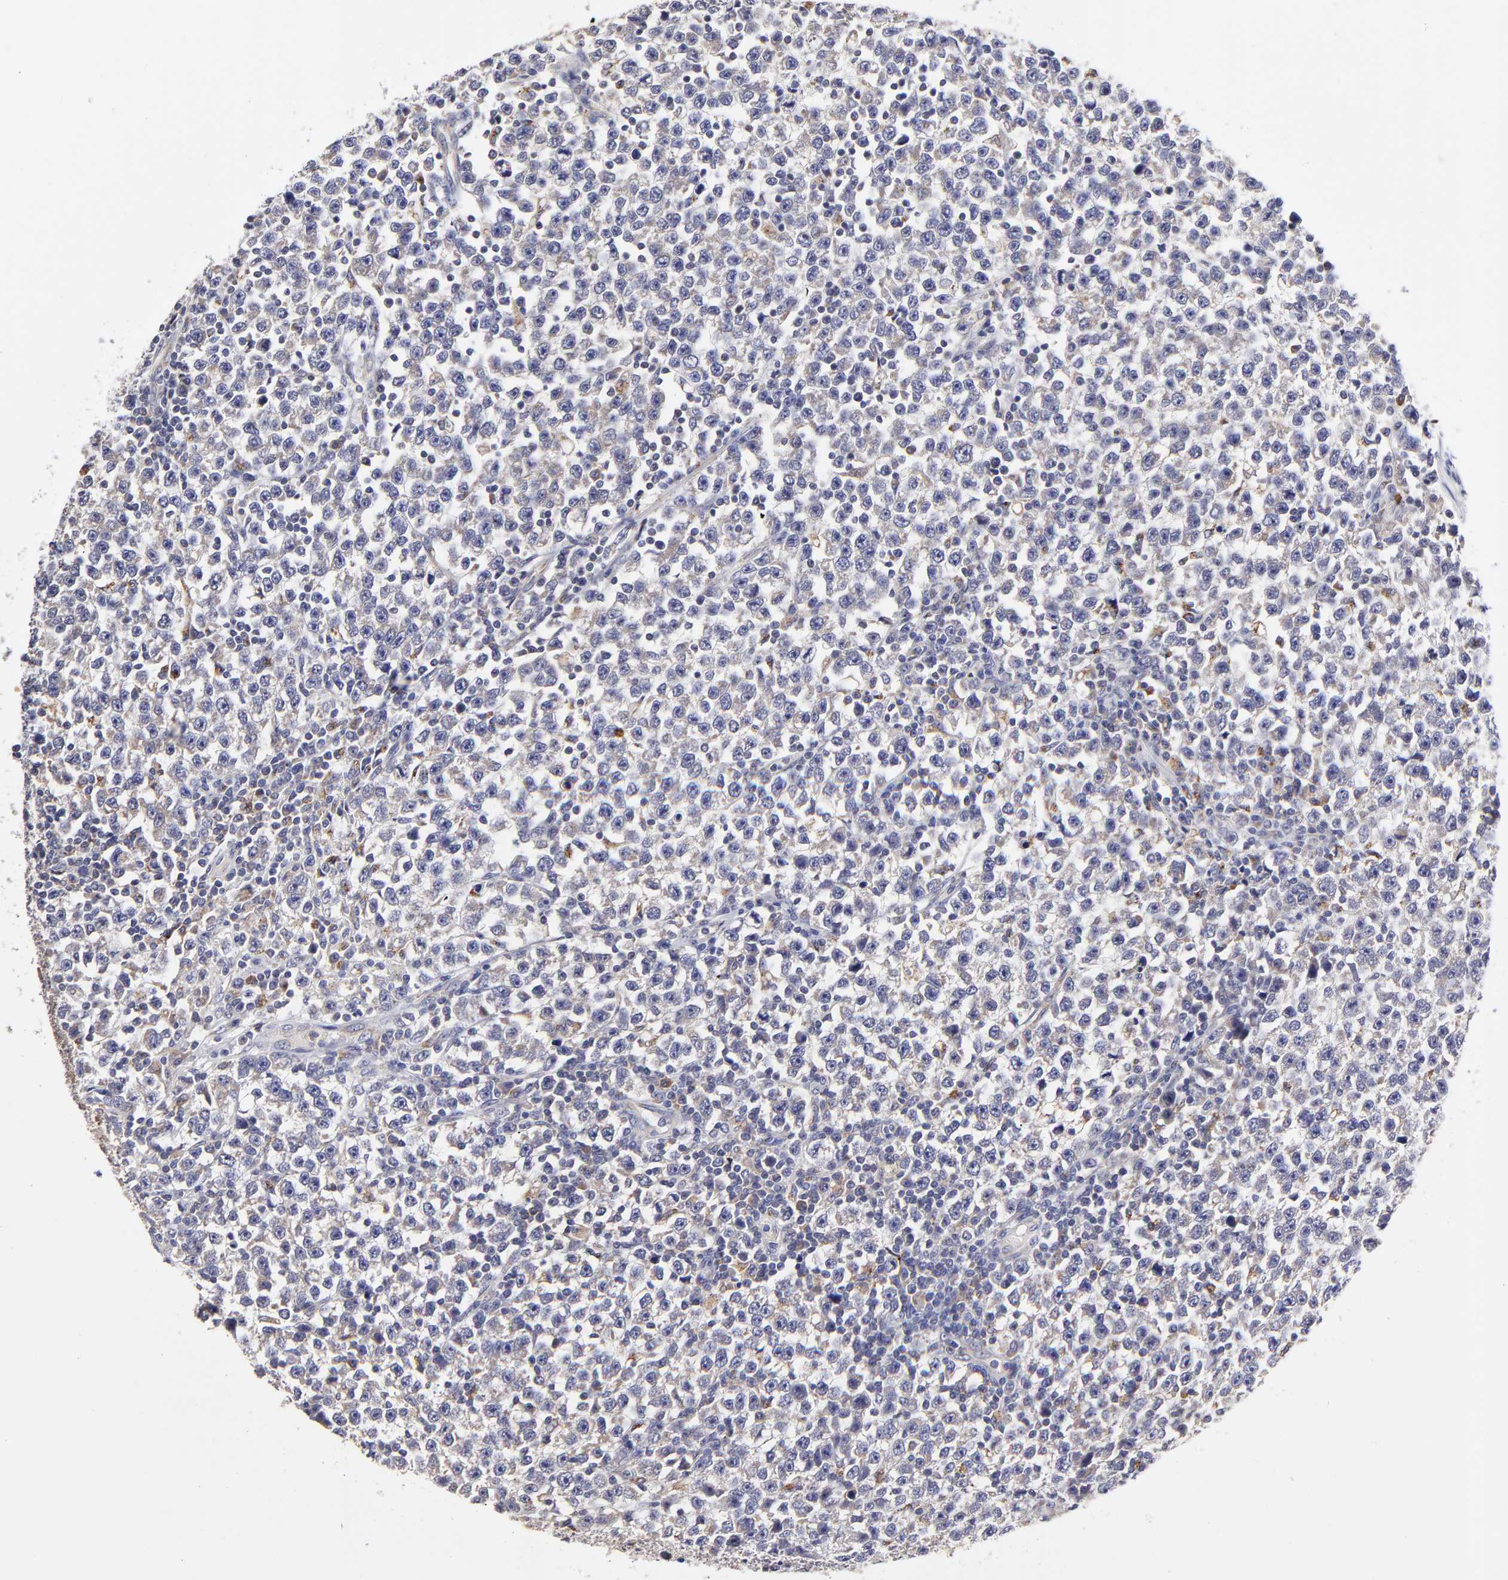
{"staining": {"intensity": "negative", "quantity": "none", "location": "none"}, "tissue": "testis cancer", "cell_type": "Tumor cells", "image_type": "cancer", "snomed": [{"axis": "morphology", "description": "Seminoma, NOS"}, {"axis": "topography", "description": "Testis"}], "caption": "A high-resolution histopathology image shows immunohistochemistry (IHC) staining of testis cancer, which shows no significant positivity in tumor cells.", "gene": "GCSAM", "patient": {"sex": "male", "age": 43}}